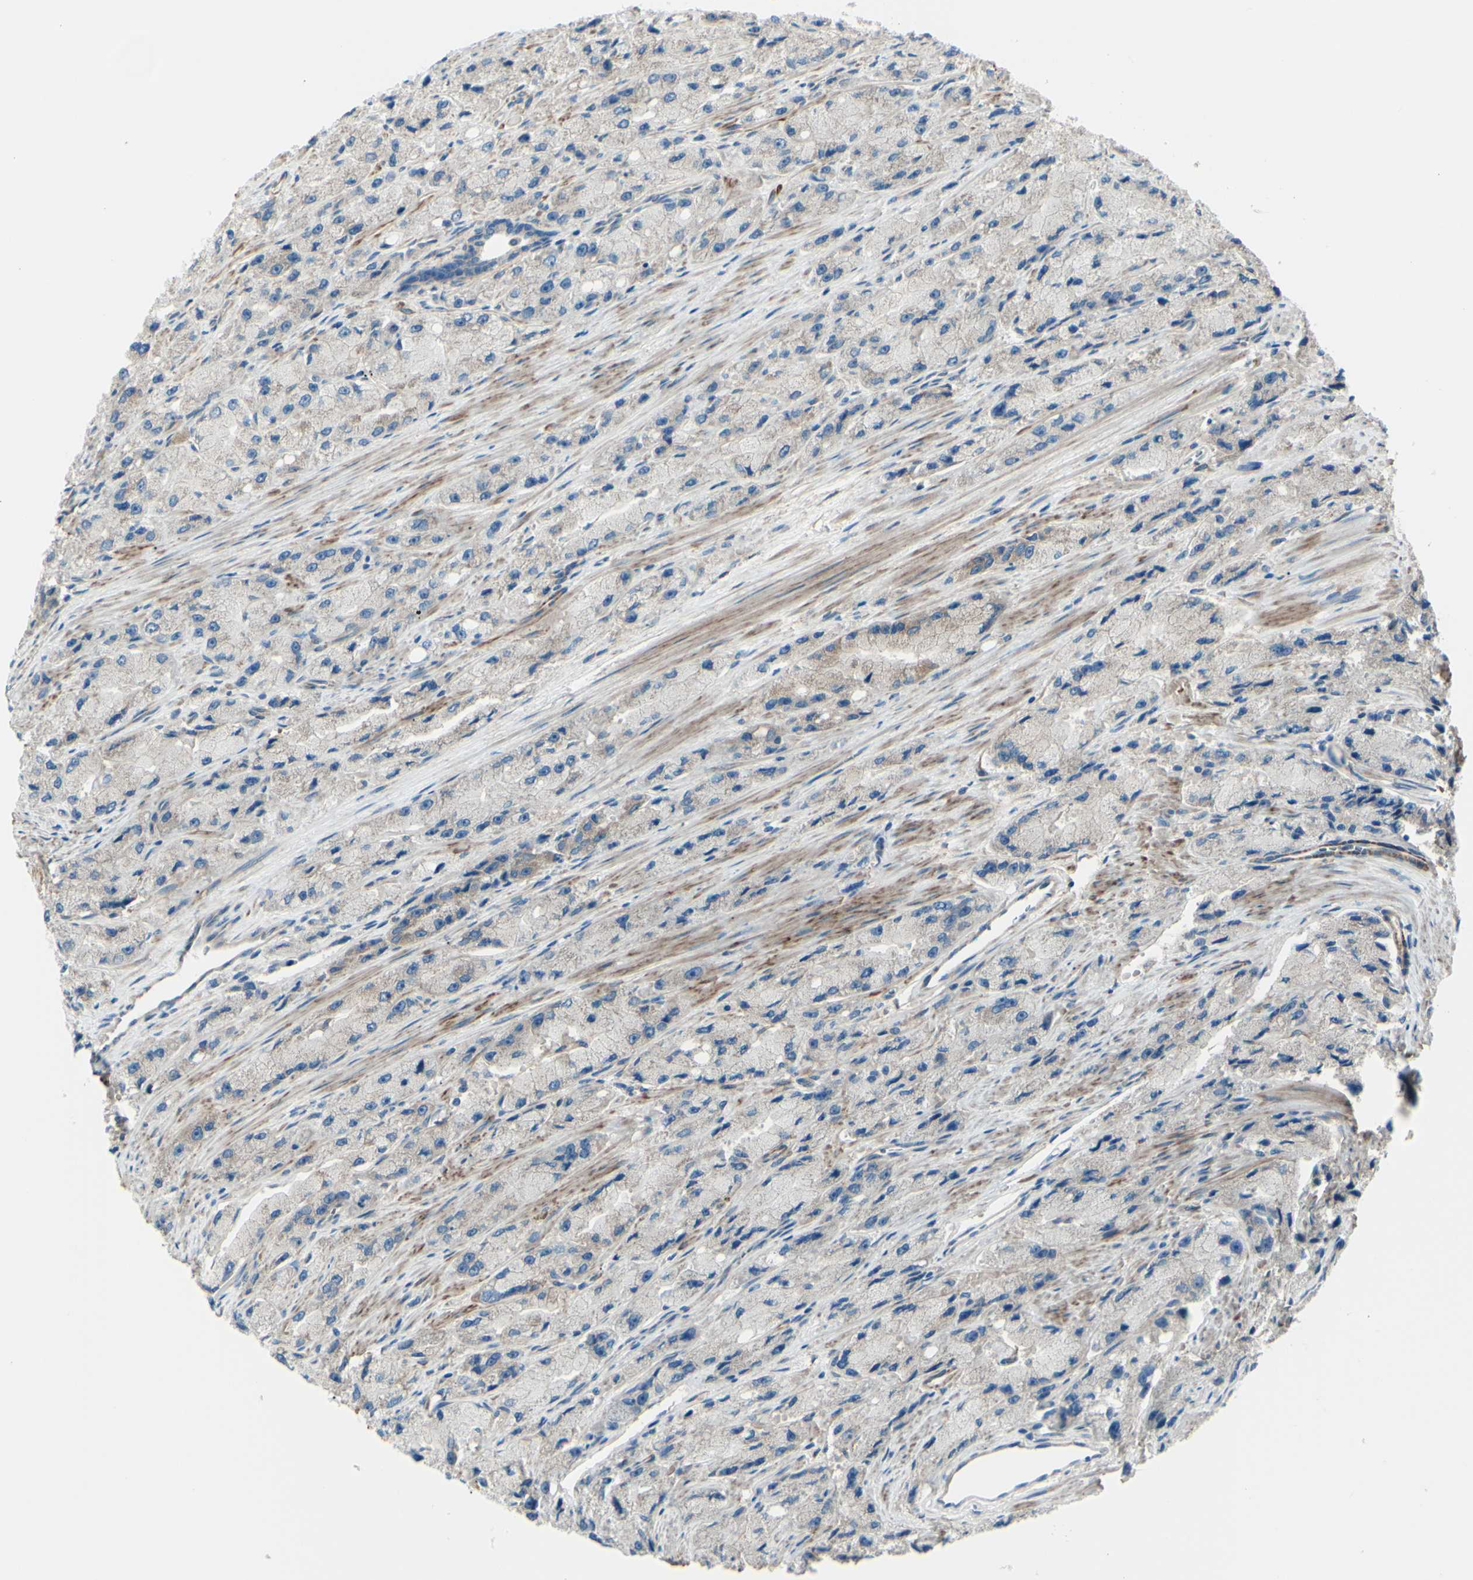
{"staining": {"intensity": "weak", "quantity": ">75%", "location": "cytoplasmic/membranous"}, "tissue": "prostate cancer", "cell_type": "Tumor cells", "image_type": "cancer", "snomed": [{"axis": "morphology", "description": "Adenocarcinoma, High grade"}, {"axis": "topography", "description": "Prostate"}], "caption": "An IHC image of tumor tissue is shown. Protein staining in brown labels weak cytoplasmic/membranous positivity in prostate cancer within tumor cells. The staining was performed using DAB (3,3'-diaminobenzidine), with brown indicating positive protein expression. Nuclei are stained blue with hematoxylin.", "gene": "PCDHGA2", "patient": {"sex": "male", "age": 58}}